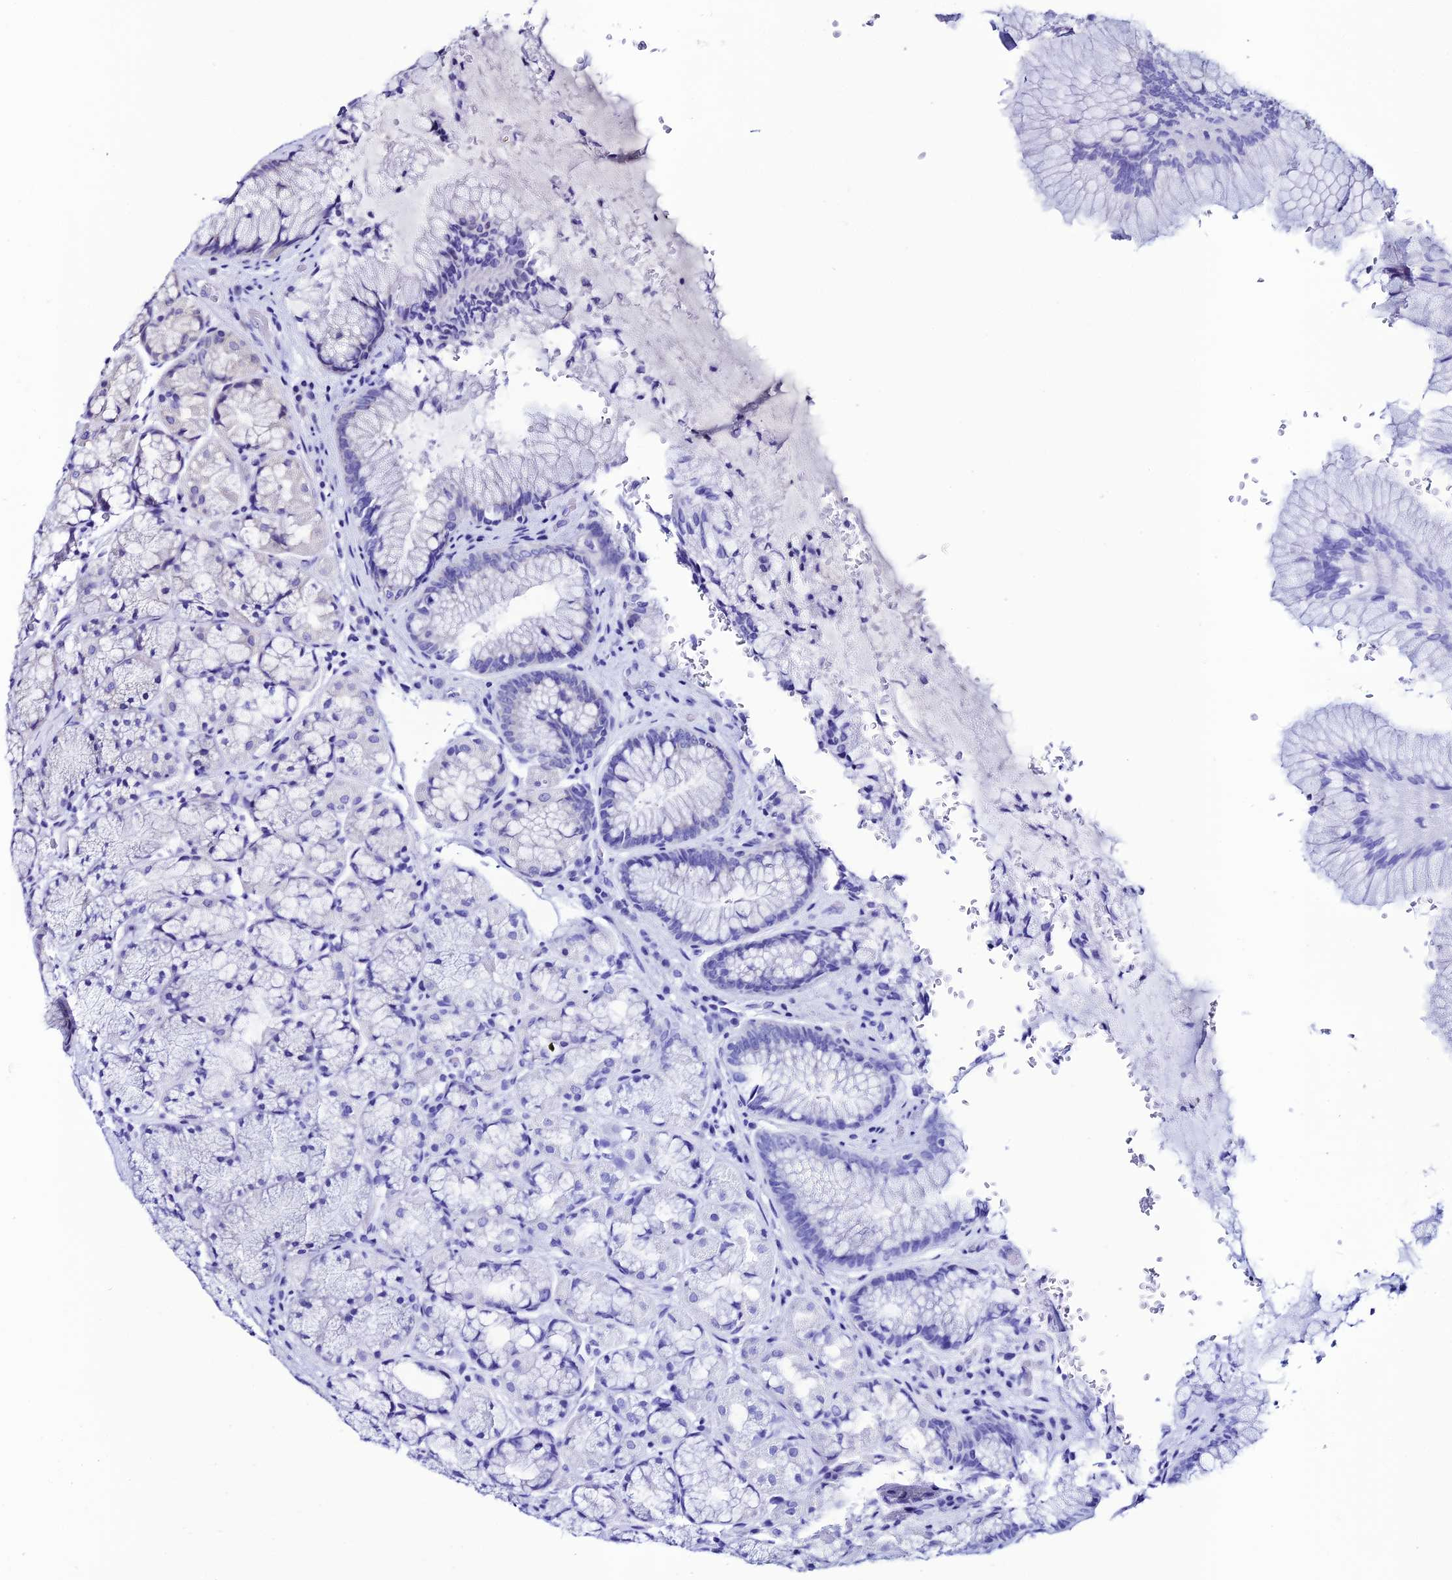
{"staining": {"intensity": "negative", "quantity": "none", "location": "none"}, "tissue": "stomach", "cell_type": "Glandular cells", "image_type": "normal", "snomed": [{"axis": "morphology", "description": "Normal tissue, NOS"}, {"axis": "topography", "description": "Stomach"}], "caption": "Stomach stained for a protein using immunohistochemistry reveals no staining glandular cells.", "gene": "FZD8", "patient": {"sex": "male", "age": 63}}